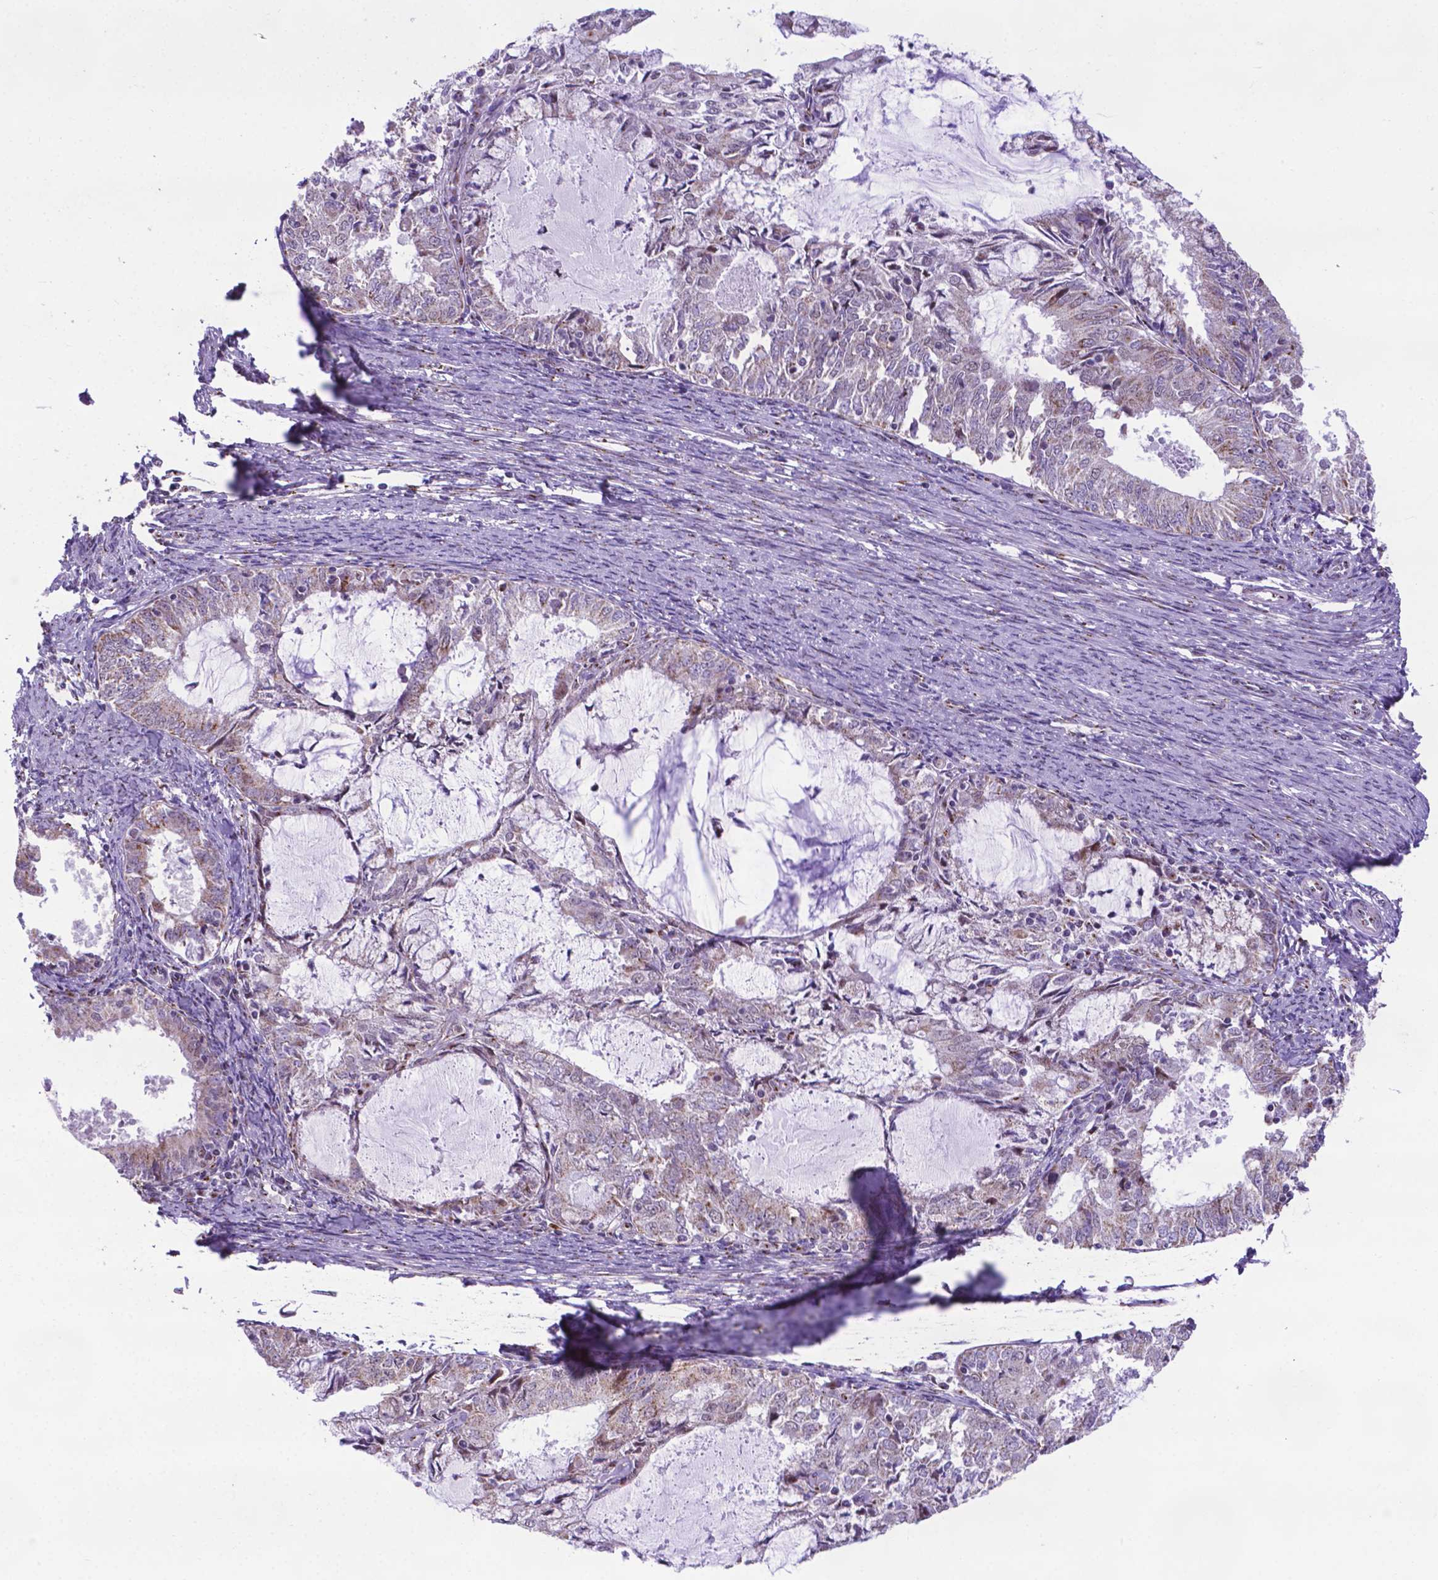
{"staining": {"intensity": "weak", "quantity": "<25%", "location": "cytoplasmic/membranous"}, "tissue": "endometrial cancer", "cell_type": "Tumor cells", "image_type": "cancer", "snomed": [{"axis": "morphology", "description": "Adenocarcinoma, NOS"}, {"axis": "topography", "description": "Endometrium"}], "caption": "Tumor cells are negative for protein expression in human endometrial cancer (adenocarcinoma).", "gene": "MRPL10", "patient": {"sex": "female", "age": 57}}